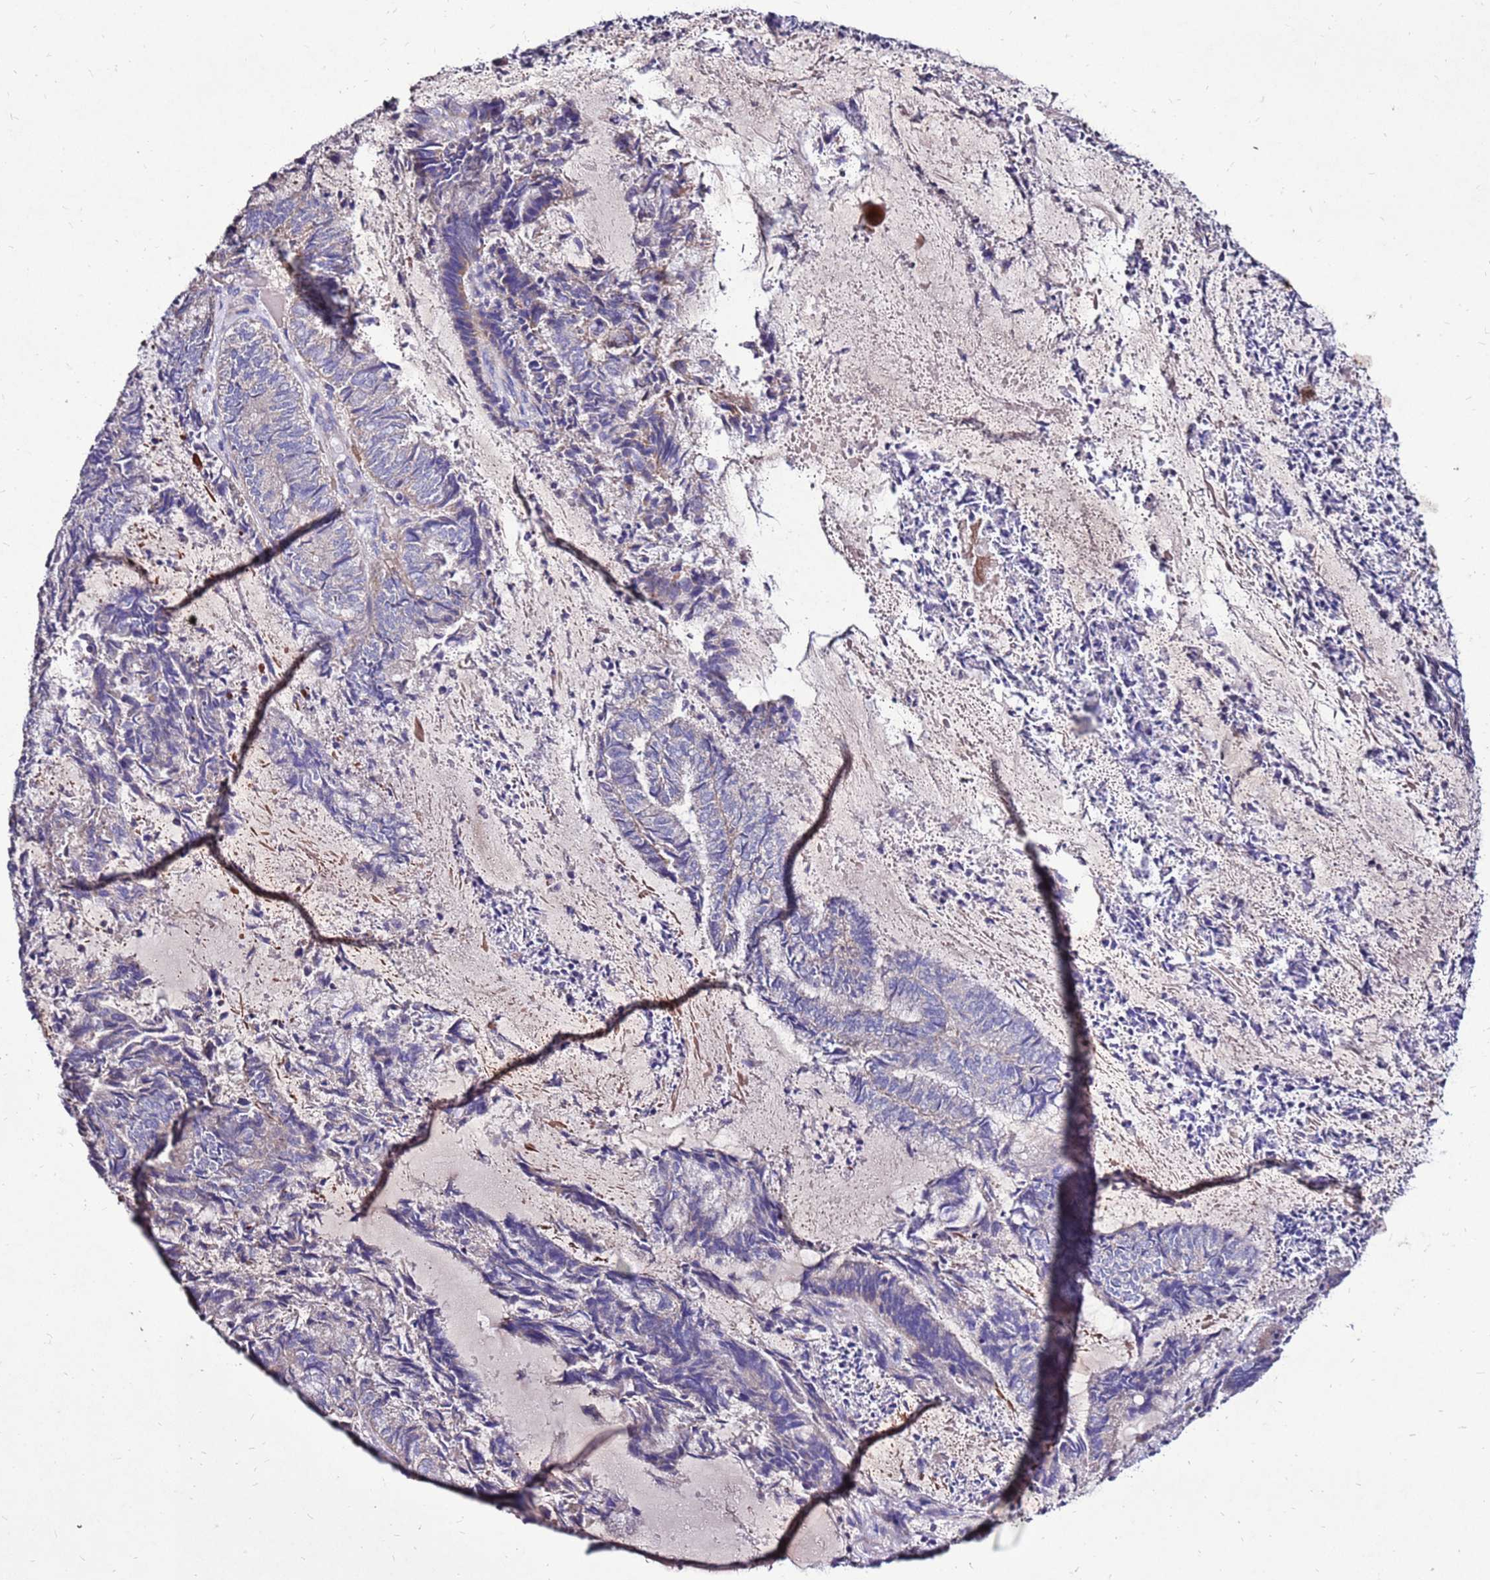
{"staining": {"intensity": "negative", "quantity": "none", "location": "none"}, "tissue": "endometrial cancer", "cell_type": "Tumor cells", "image_type": "cancer", "snomed": [{"axis": "morphology", "description": "Adenocarcinoma, NOS"}, {"axis": "topography", "description": "Endometrium"}], "caption": "Tumor cells show no significant protein positivity in endometrial adenocarcinoma.", "gene": "TMEM106C", "patient": {"sex": "female", "age": 80}}